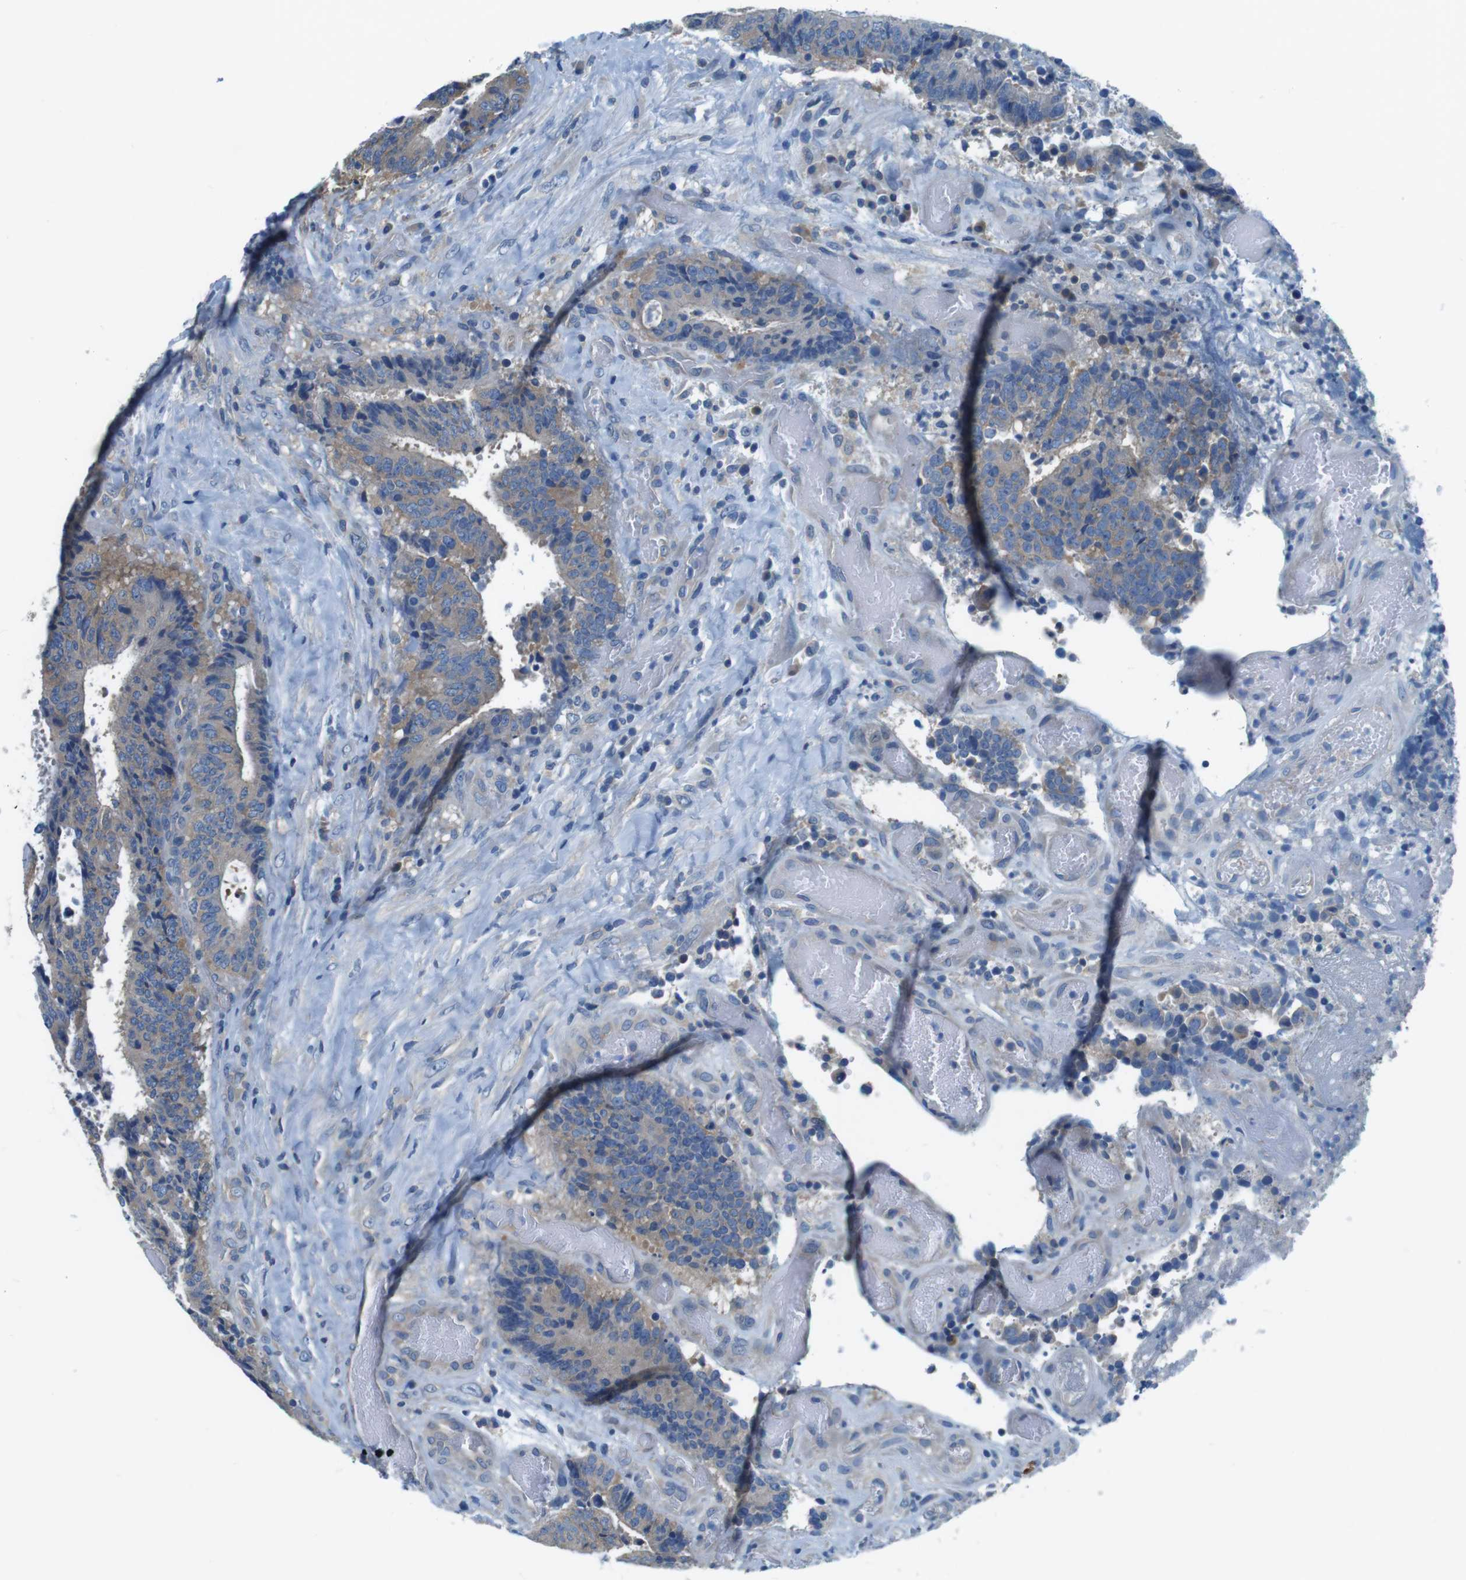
{"staining": {"intensity": "weak", "quantity": ">75%", "location": "cytoplasmic/membranous"}, "tissue": "colorectal cancer", "cell_type": "Tumor cells", "image_type": "cancer", "snomed": [{"axis": "morphology", "description": "Adenocarcinoma, NOS"}, {"axis": "topography", "description": "Rectum"}], "caption": "A histopathology image of colorectal cancer (adenocarcinoma) stained for a protein exhibits weak cytoplasmic/membranous brown staining in tumor cells.", "gene": "DENND4C", "patient": {"sex": "male", "age": 72}}